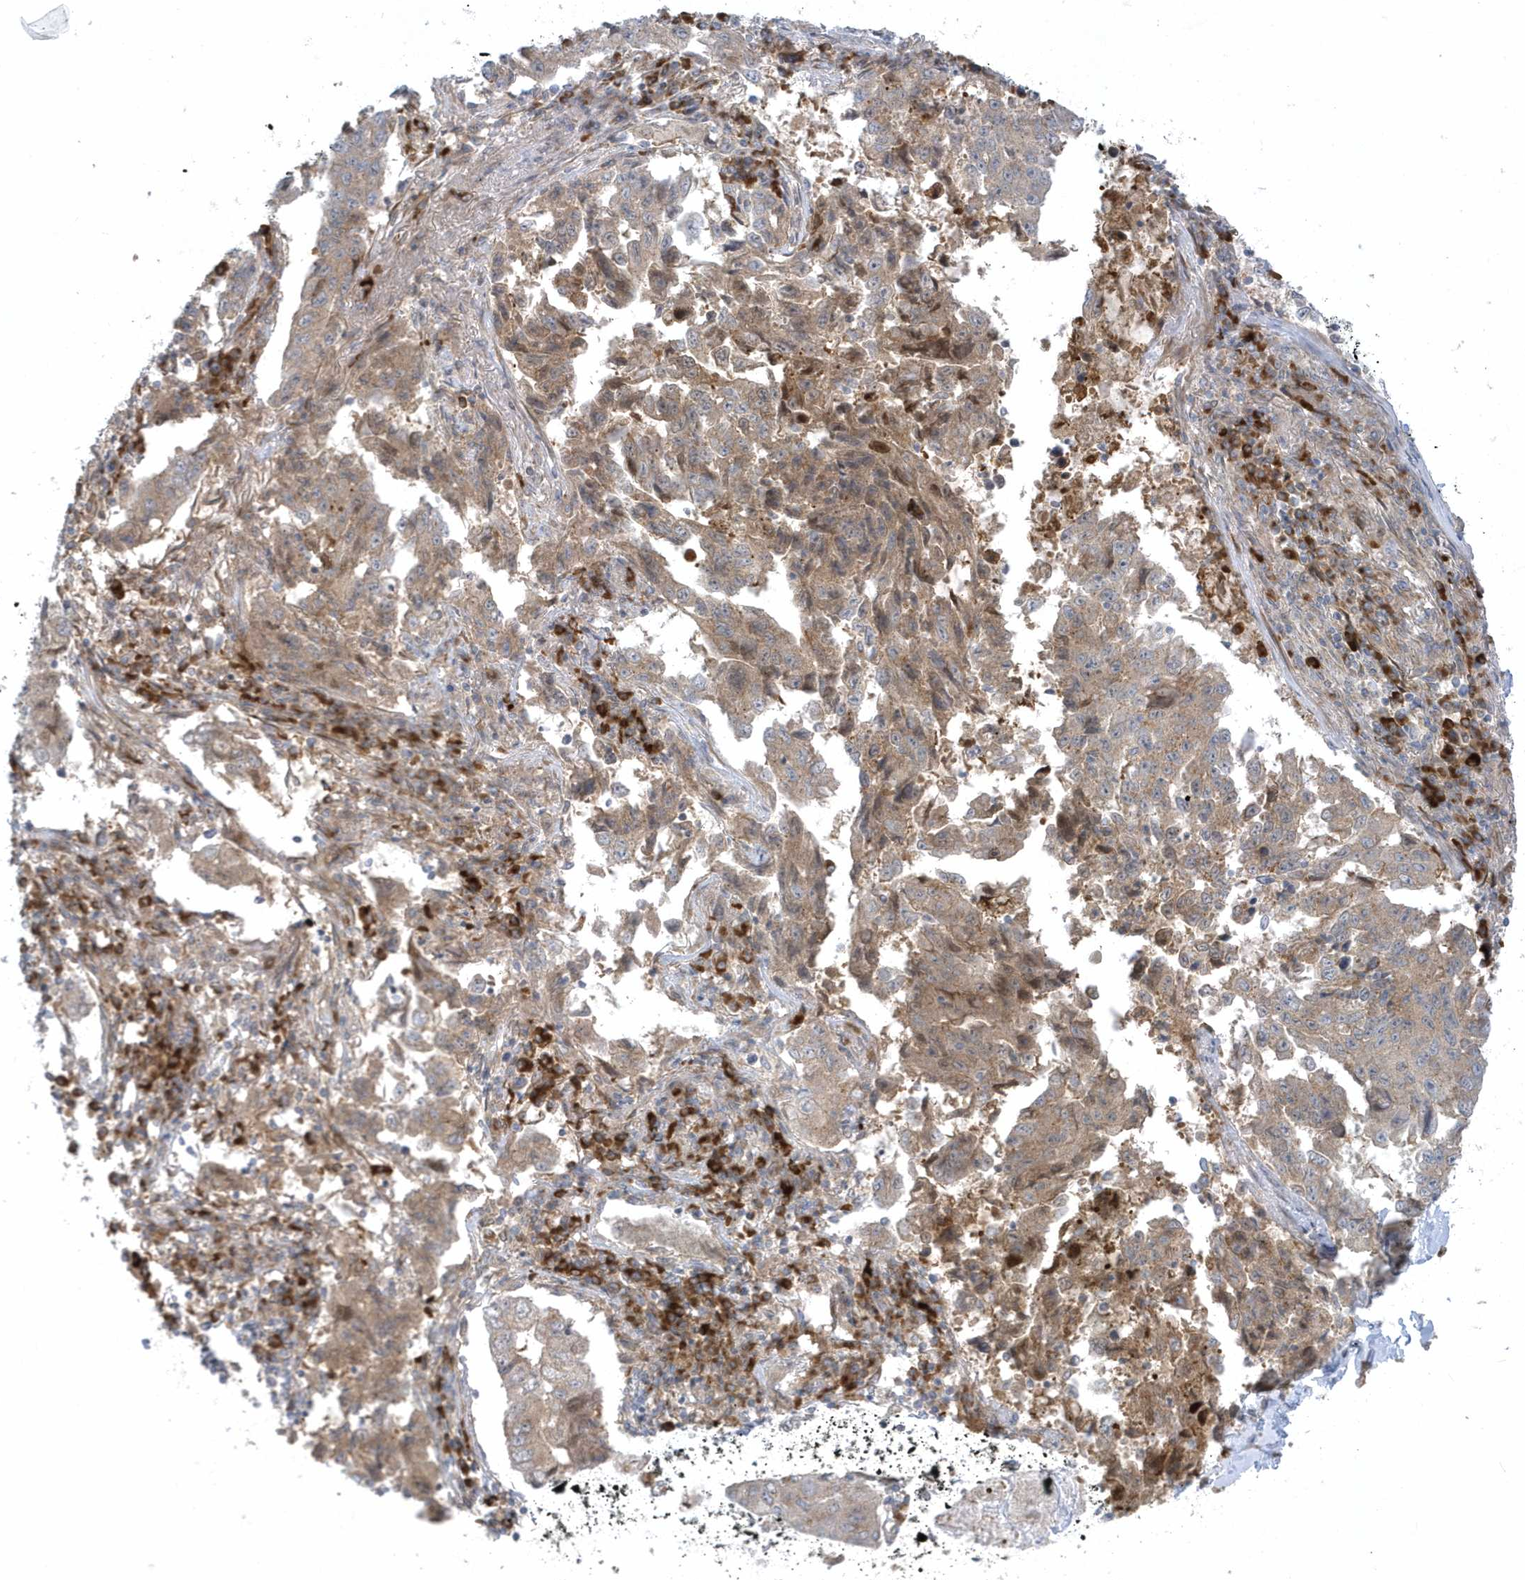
{"staining": {"intensity": "moderate", "quantity": ">75%", "location": "cytoplasmic/membranous,nuclear"}, "tissue": "lung cancer", "cell_type": "Tumor cells", "image_type": "cancer", "snomed": [{"axis": "morphology", "description": "Adenocarcinoma, NOS"}, {"axis": "topography", "description": "Lung"}], "caption": "Tumor cells show medium levels of moderate cytoplasmic/membranous and nuclear positivity in approximately >75% of cells in lung cancer (adenocarcinoma).", "gene": "RPP40", "patient": {"sex": "female", "age": 51}}